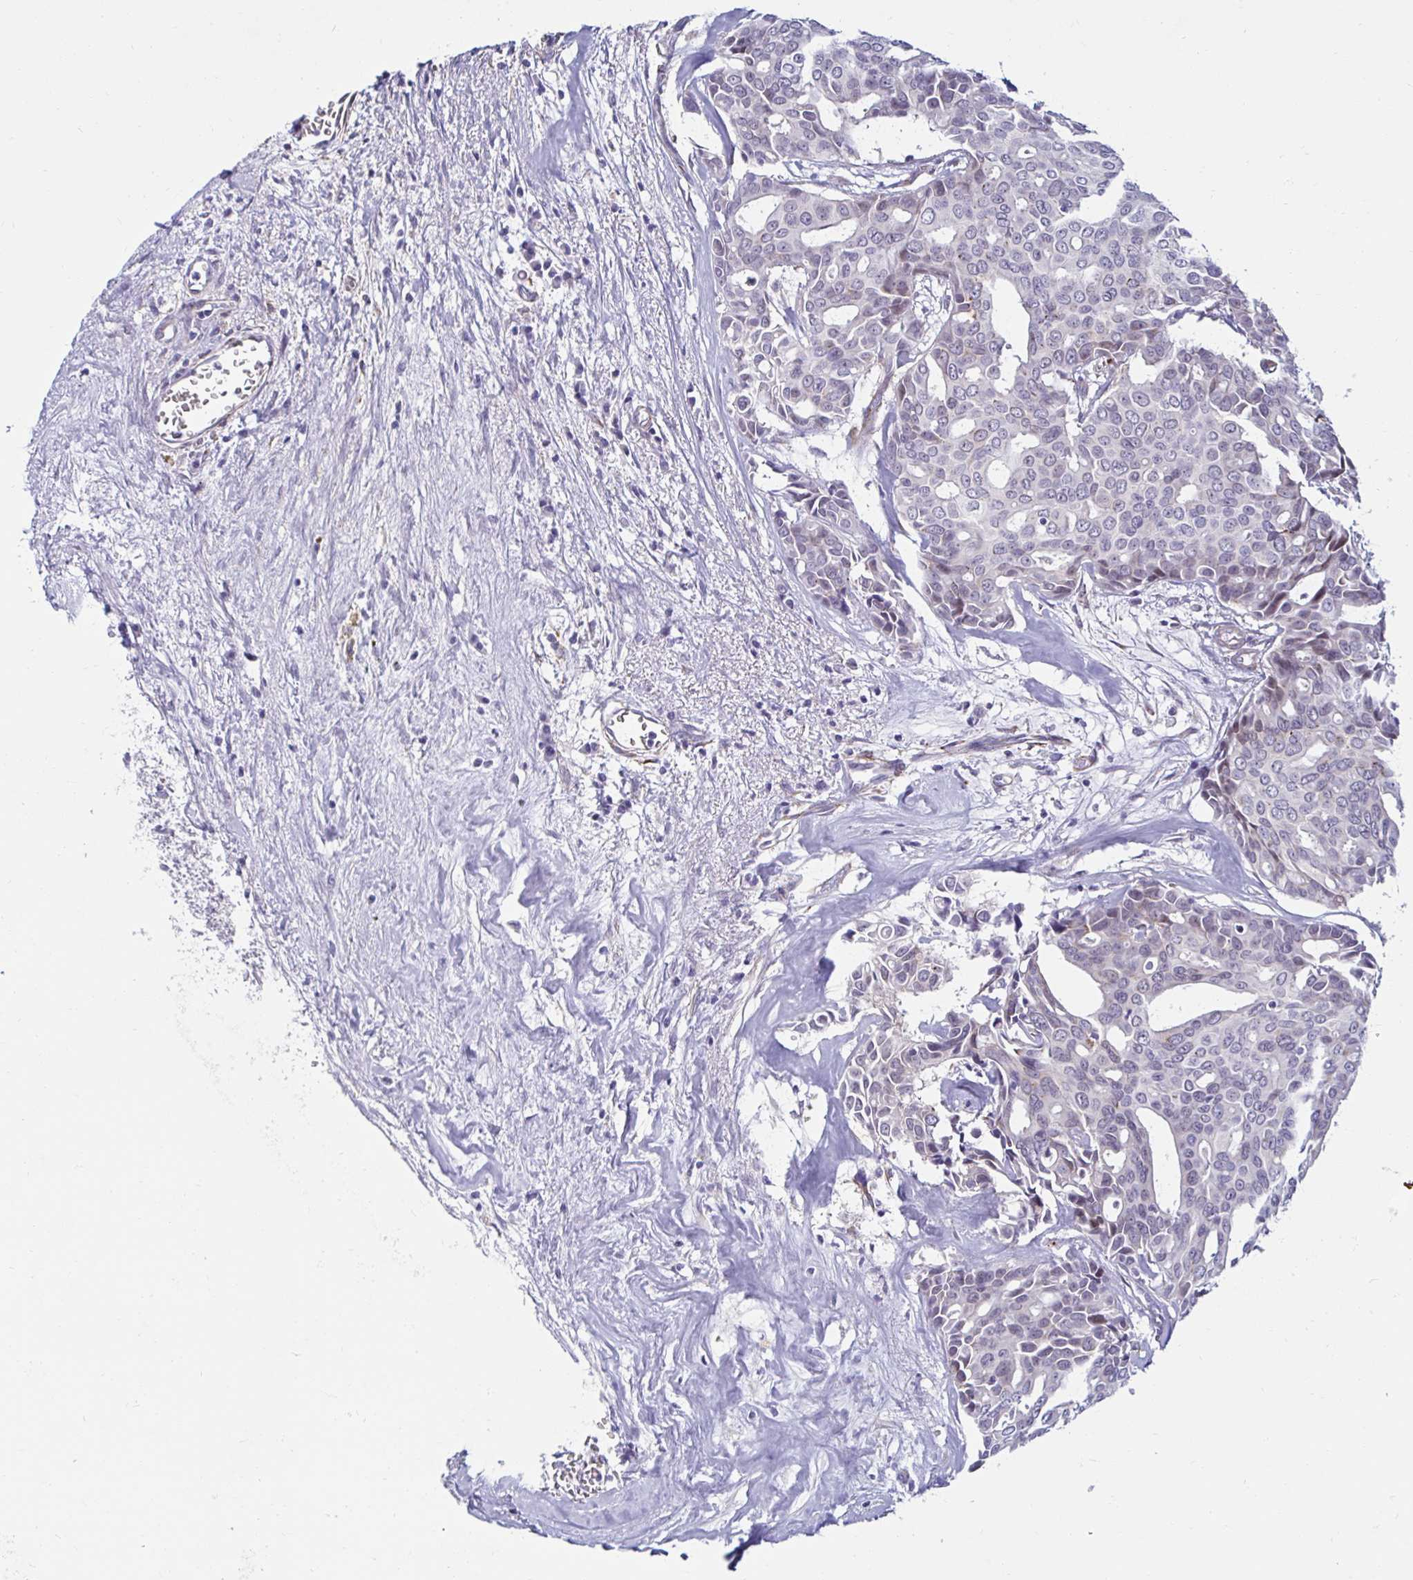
{"staining": {"intensity": "negative", "quantity": "none", "location": "none"}, "tissue": "breast cancer", "cell_type": "Tumor cells", "image_type": "cancer", "snomed": [{"axis": "morphology", "description": "Duct carcinoma"}, {"axis": "topography", "description": "Breast"}], "caption": "Human breast intraductal carcinoma stained for a protein using immunohistochemistry displays no staining in tumor cells.", "gene": "ANKRD62", "patient": {"sex": "female", "age": 54}}